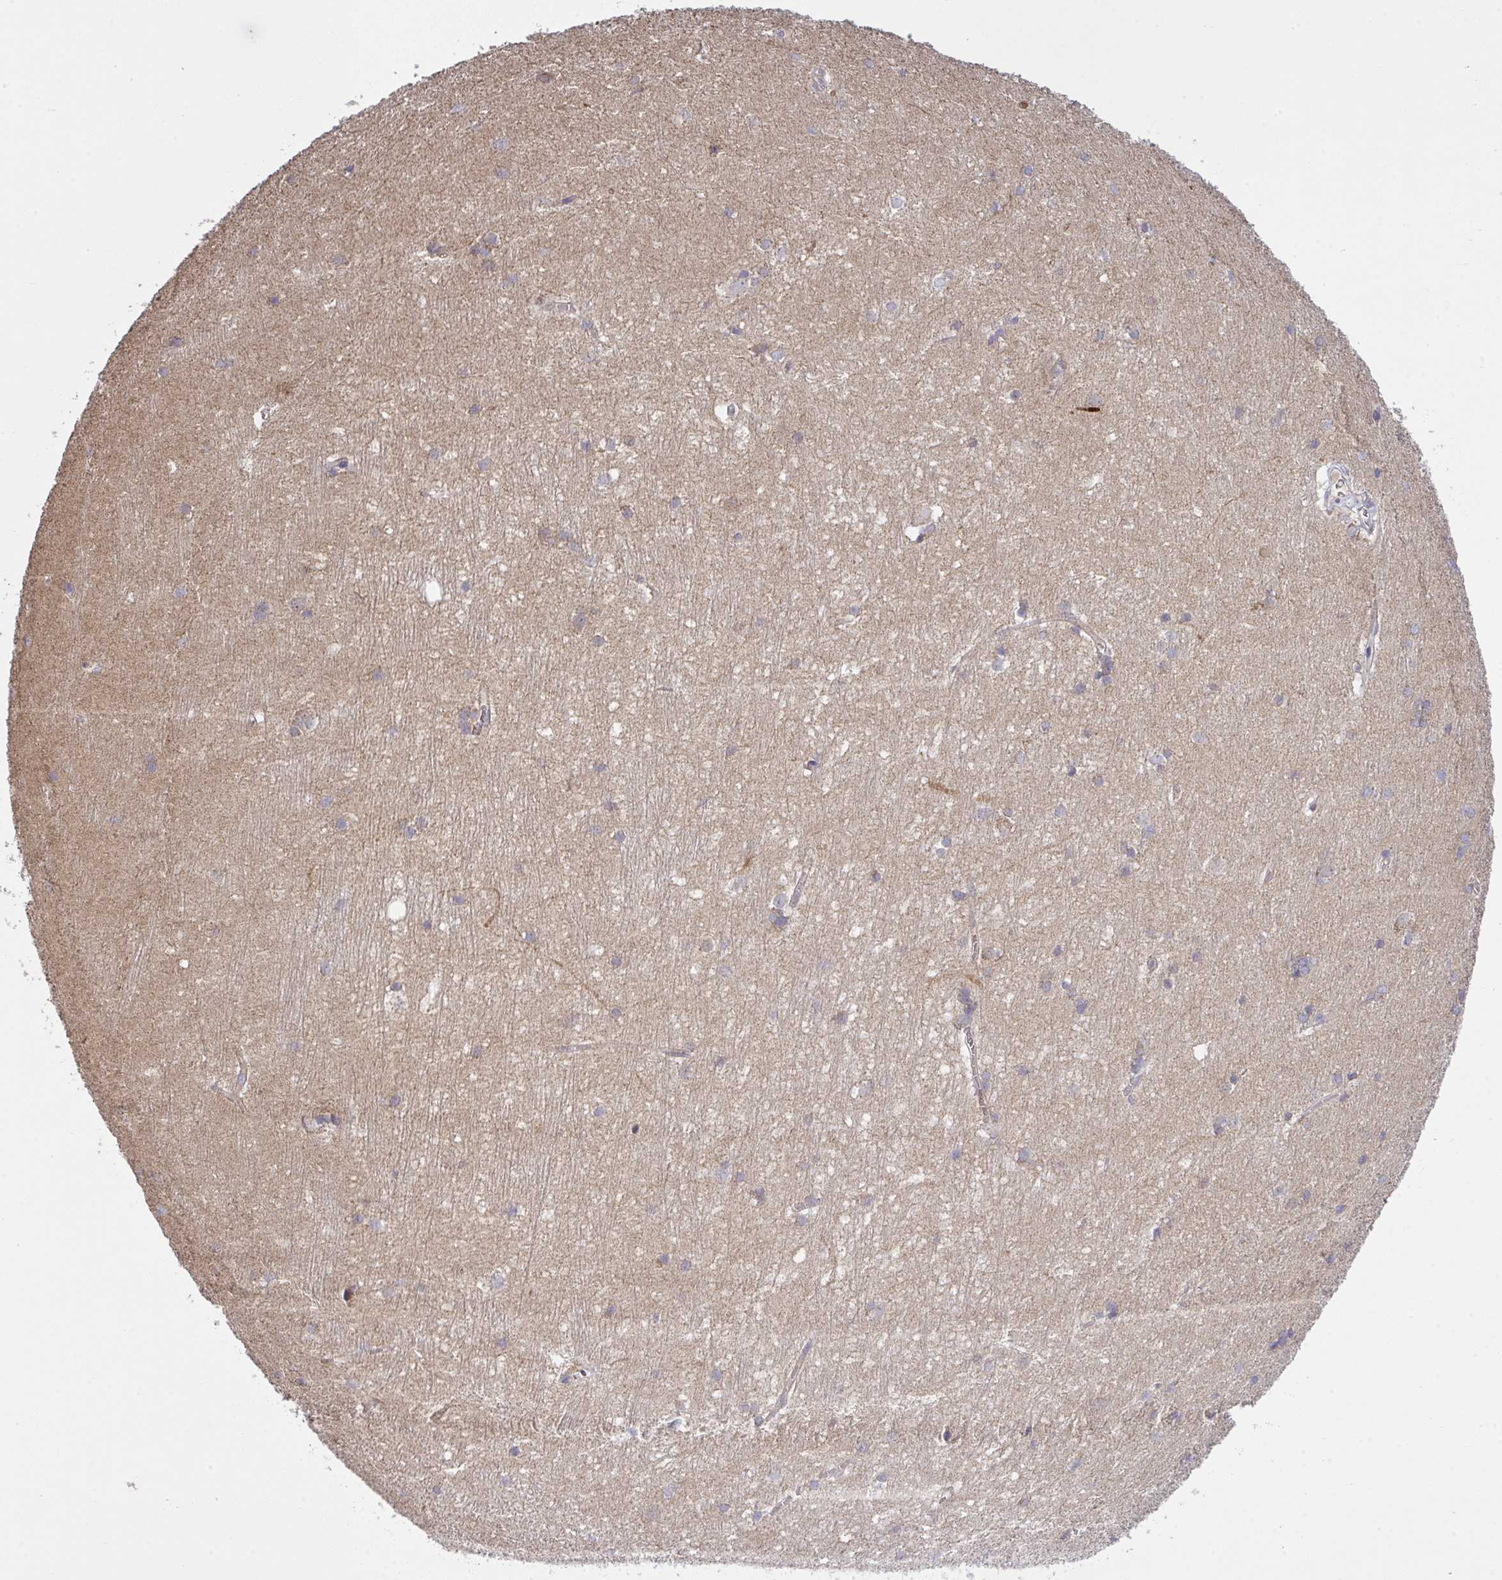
{"staining": {"intensity": "negative", "quantity": "none", "location": "none"}, "tissue": "hippocampus", "cell_type": "Glial cells", "image_type": "normal", "snomed": [{"axis": "morphology", "description": "Normal tissue, NOS"}, {"axis": "topography", "description": "Cerebral cortex"}, {"axis": "topography", "description": "Hippocampus"}], "caption": "Histopathology image shows no significant protein staining in glial cells of unremarkable hippocampus.", "gene": "PPM1H", "patient": {"sex": "female", "age": 19}}